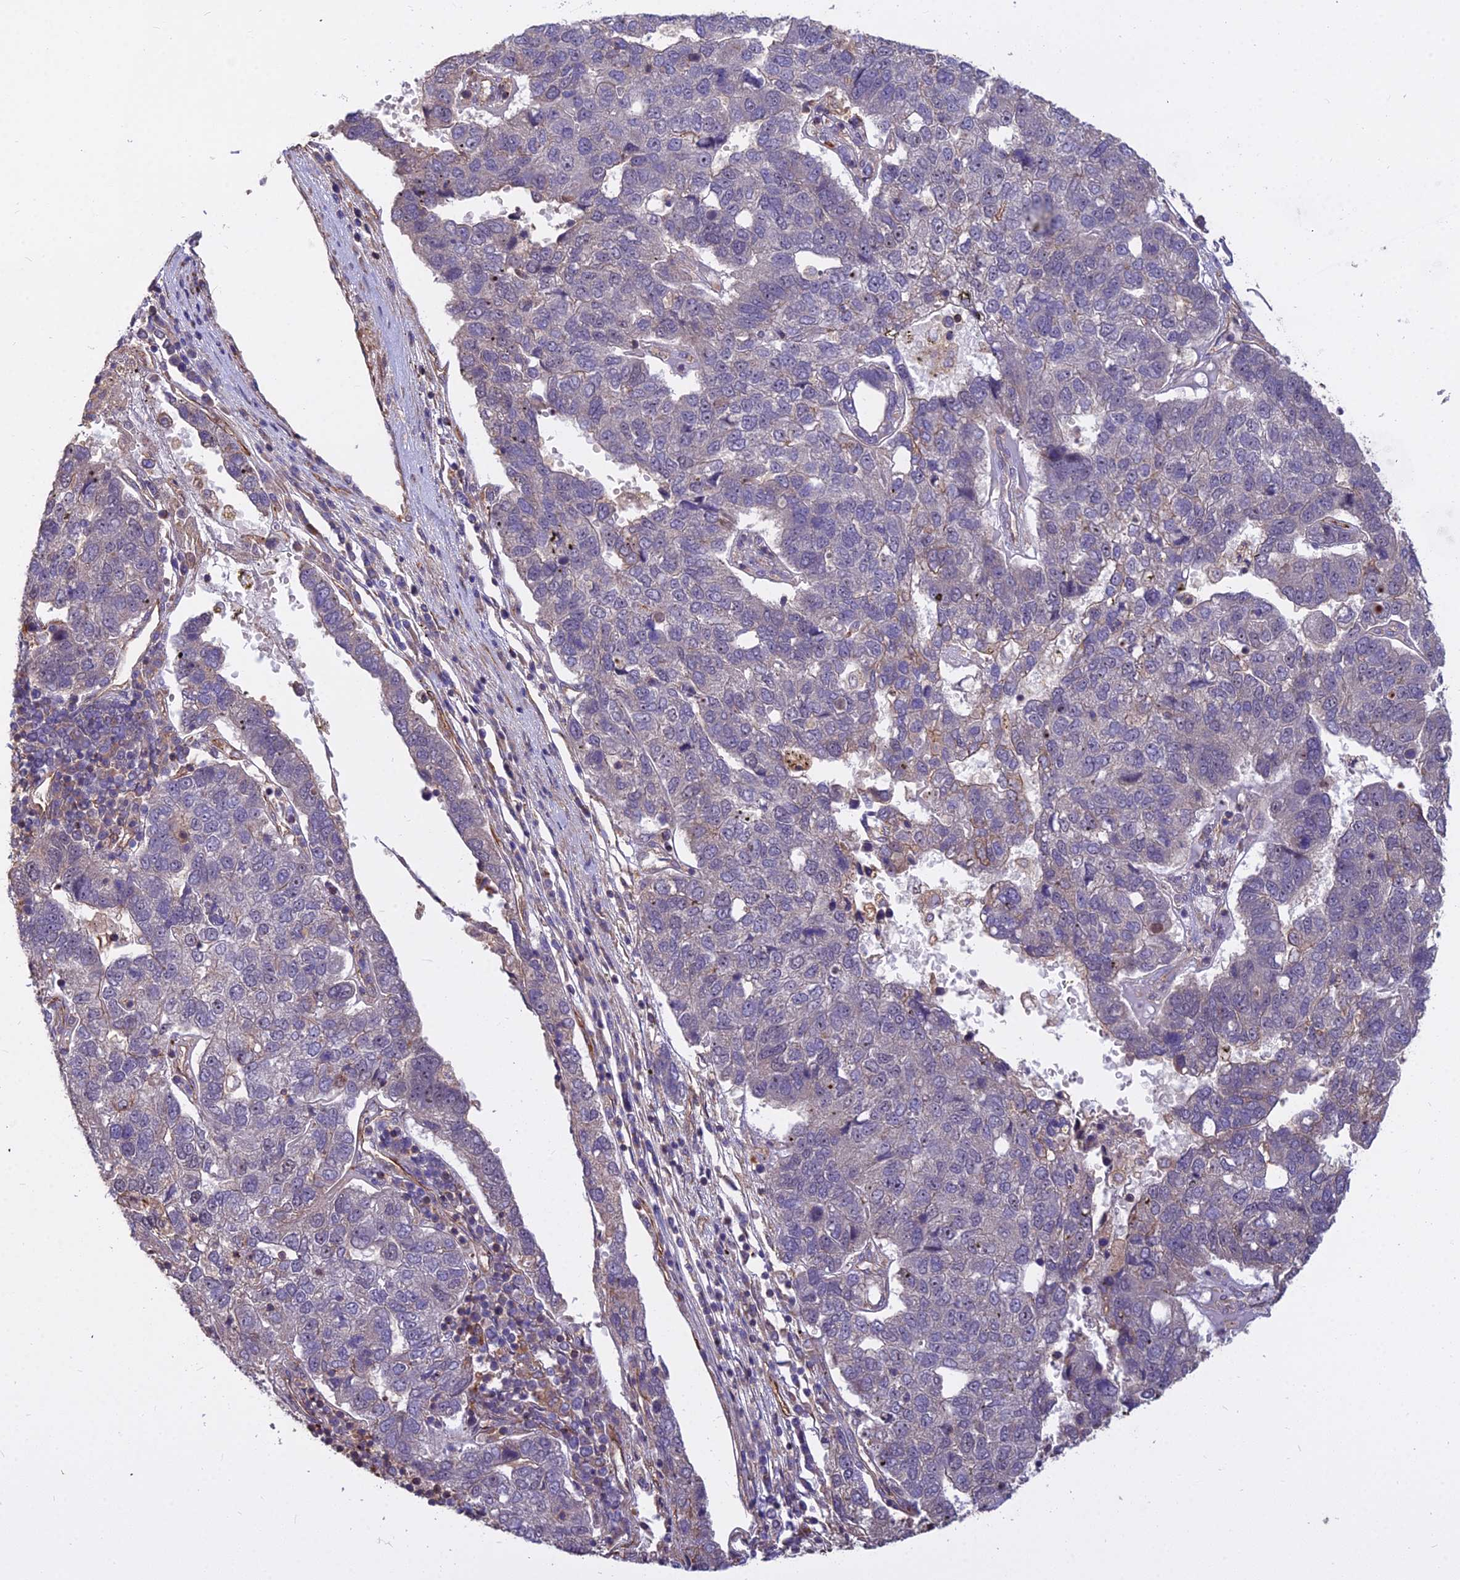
{"staining": {"intensity": "negative", "quantity": "none", "location": "none"}, "tissue": "pancreatic cancer", "cell_type": "Tumor cells", "image_type": "cancer", "snomed": [{"axis": "morphology", "description": "Adenocarcinoma, NOS"}, {"axis": "topography", "description": "Pancreas"}], "caption": "Protein analysis of pancreatic cancer demonstrates no significant staining in tumor cells. (Stains: DAB IHC with hematoxylin counter stain, Microscopy: brightfield microscopy at high magnification).", "gene": "TCEA3", "patient": {"sex": "female", "age": 61}}